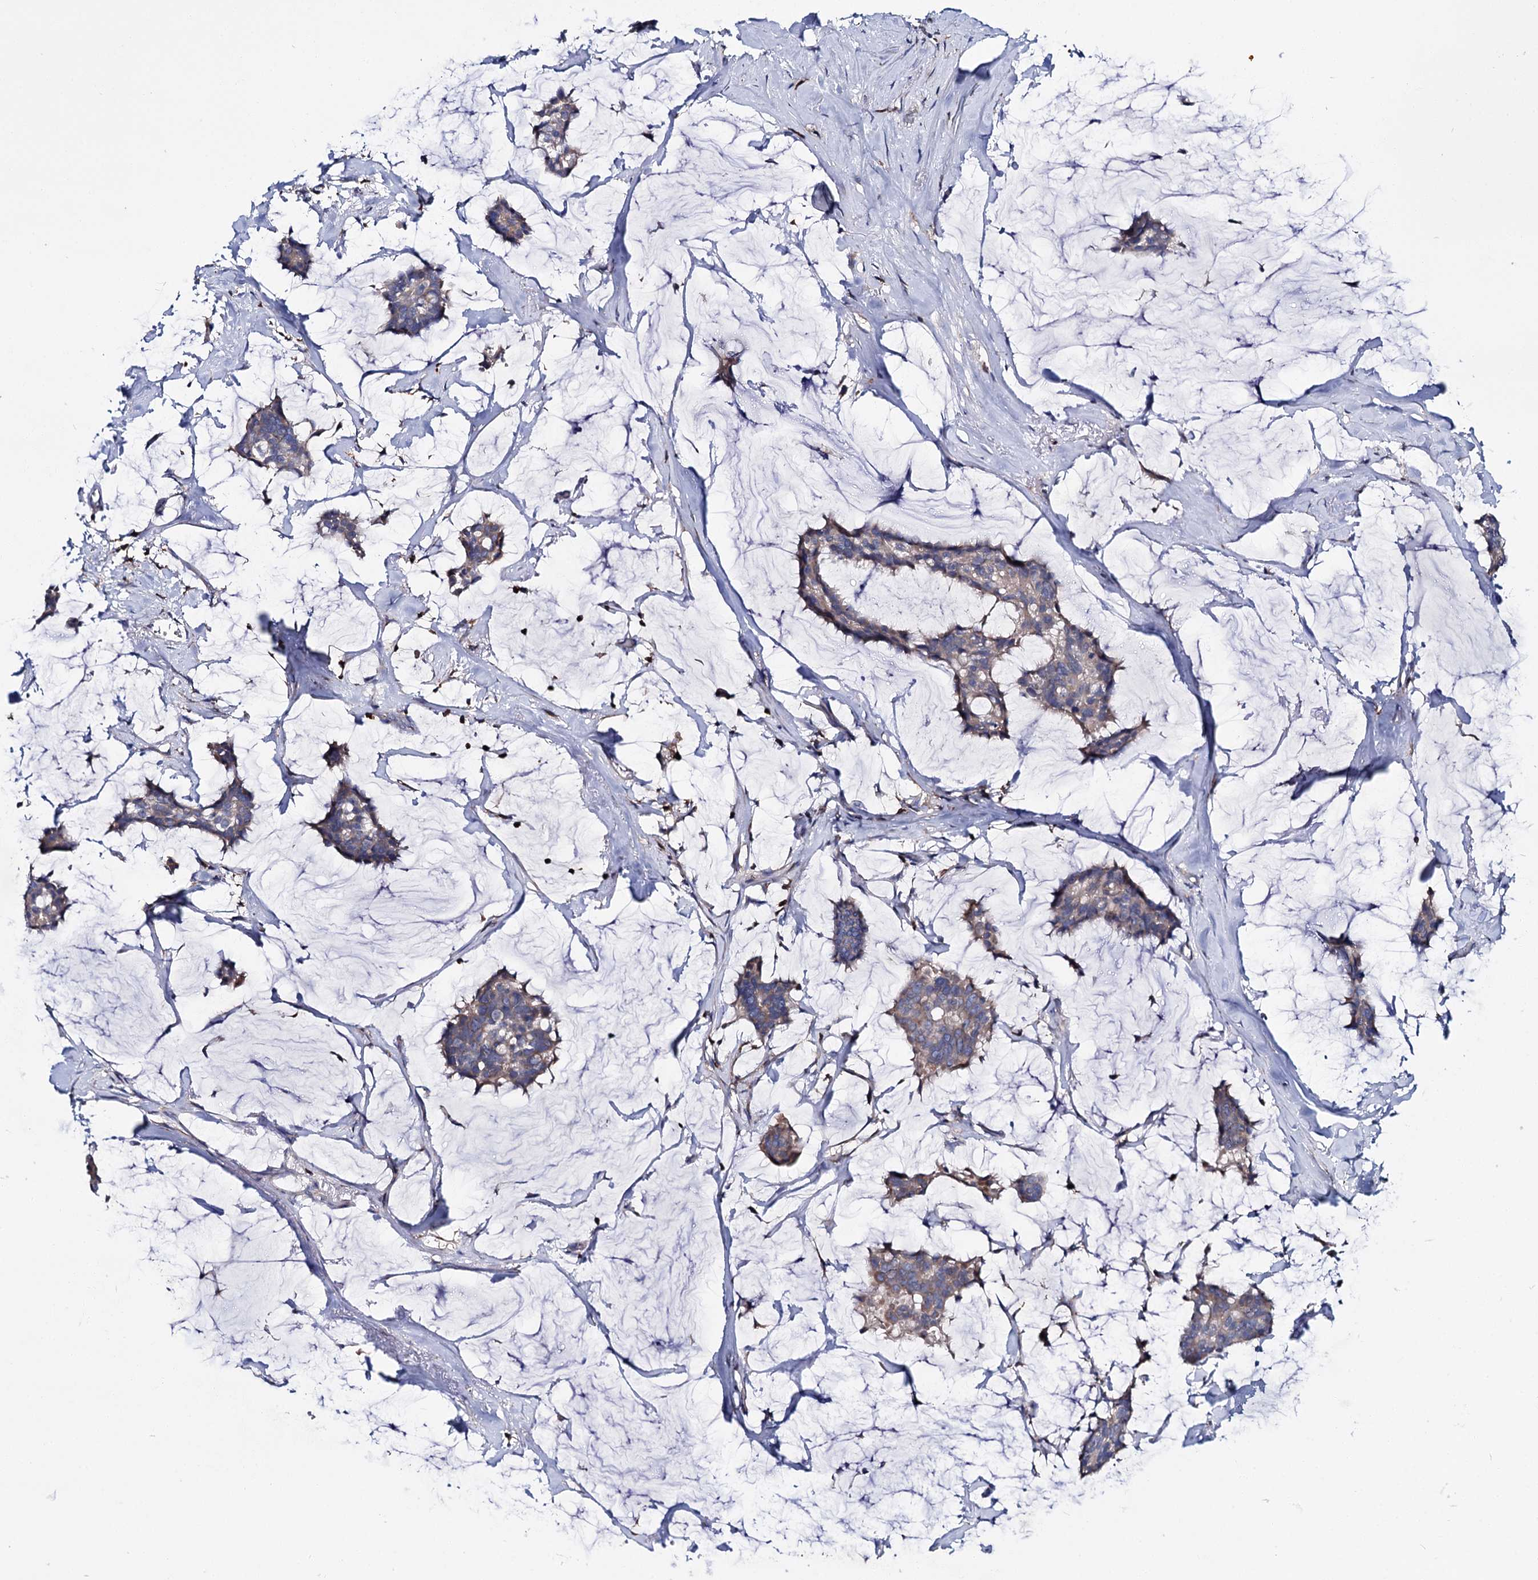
{"staining": {"intensity": "weak", "quantity": "25%-75%", "location": "cytoplasmic/membranous"}, "tissue": "breast cancer", "cell_type": "Tumor cells", "image_type": "cancer", "snomed": [{"axis": "morphology", "description": "Duct carcinoma"}, {"axis": "topography", "description": "Breast"}], "caption": "Breast cancer stained with DAB (3,3'-diaminobenzidine) immunohistochemistry demonstrates low levels of weak cytoplasmic/membranous expression in approximately 25%-75% of tumor cells.", "gene": "UBASH3B", "patient": {"sex": "female", "age": 93}}